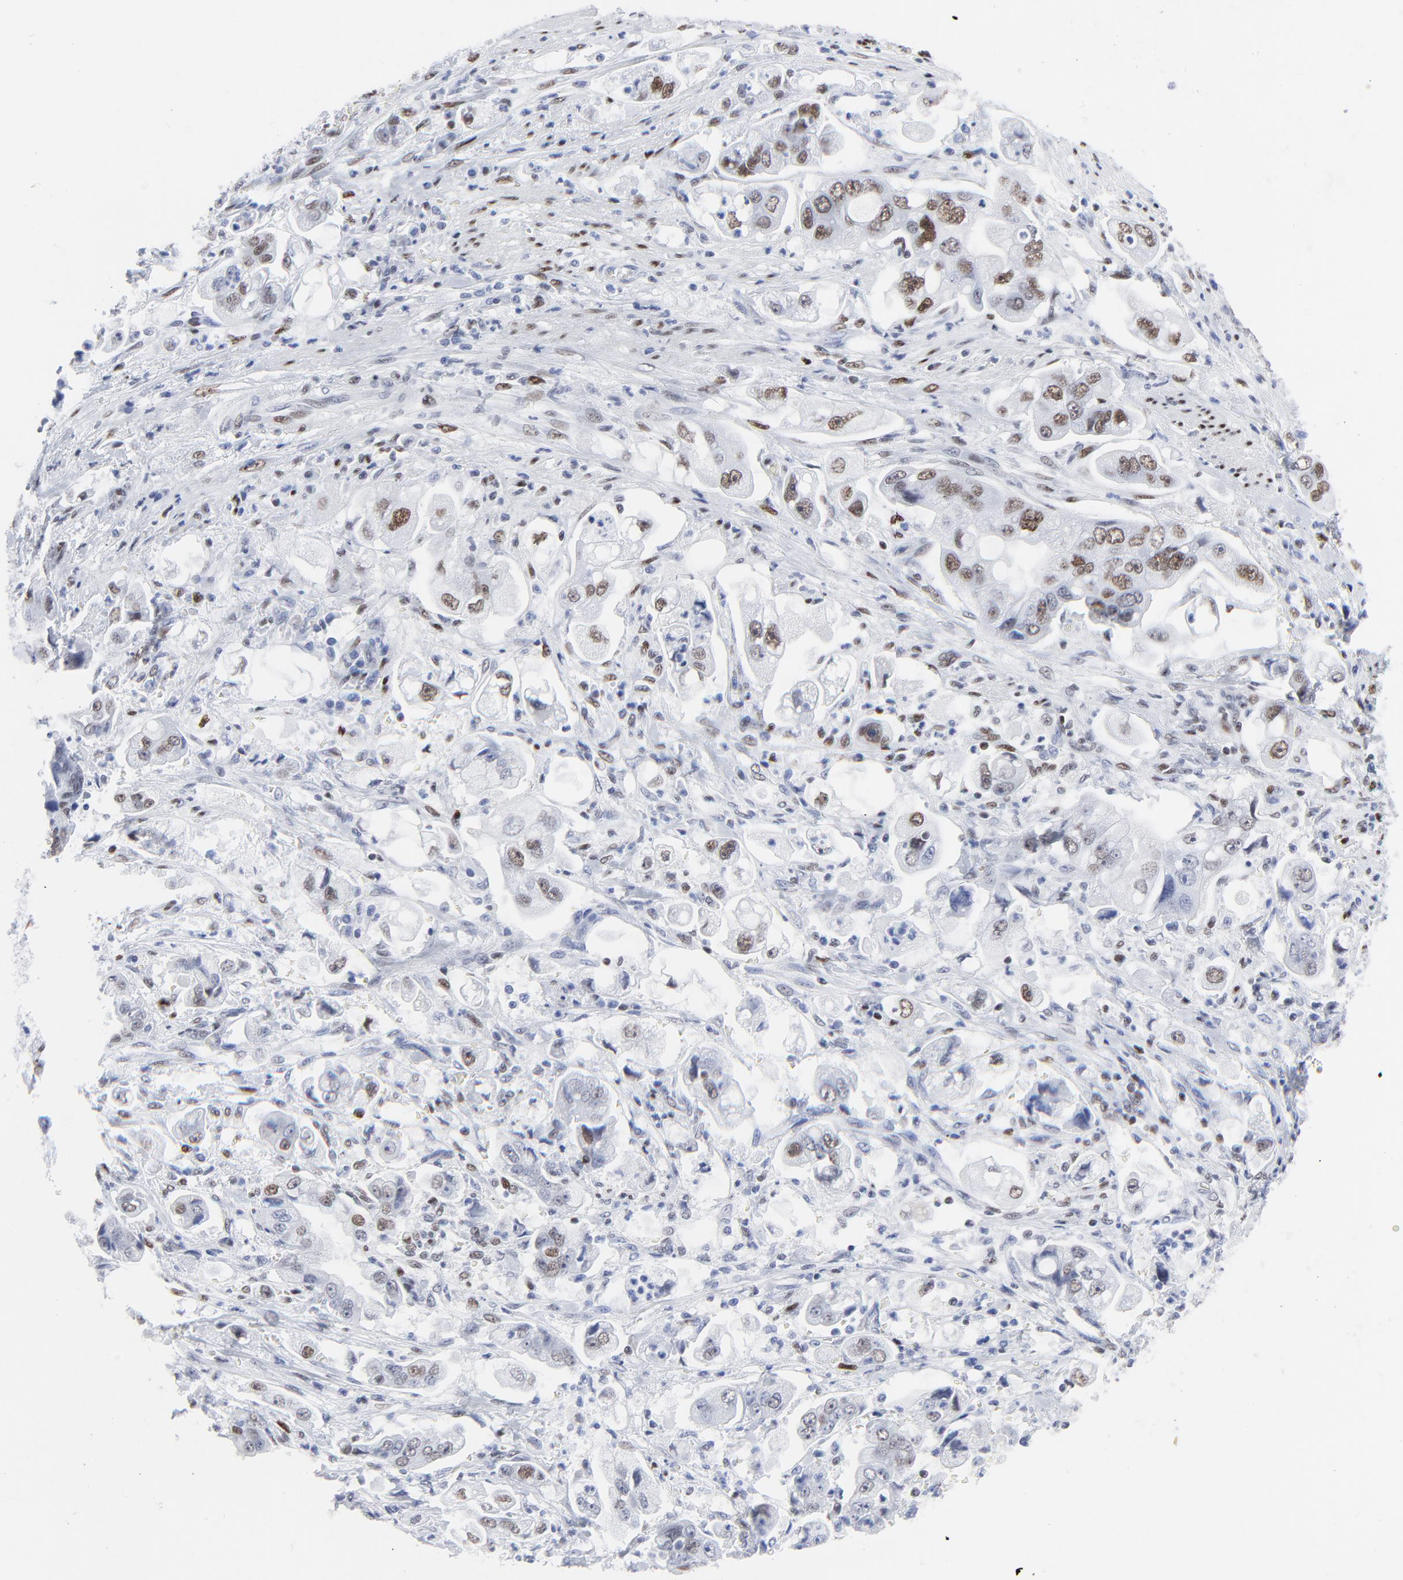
{"staining": {"intensity": "weak", "quantity": "25%-75%", "location": "nuclear"}, "tissue": "stomach cancer", "cell_type": "Tumor cells", "image_type": "cancer", "snomed": [{"axis": "morphology", "description": "Adenocarcinoma, NOS"}, {"axis": "topography", "description": "Stomach"}], "caption": "Stomach adenocarcinoma stained with a brown dye shows weak nuclear positive positivity in about 25%-75% of tumor cells.", "gene": "JUN", "patient": {"sex": "male", "age": 62}}